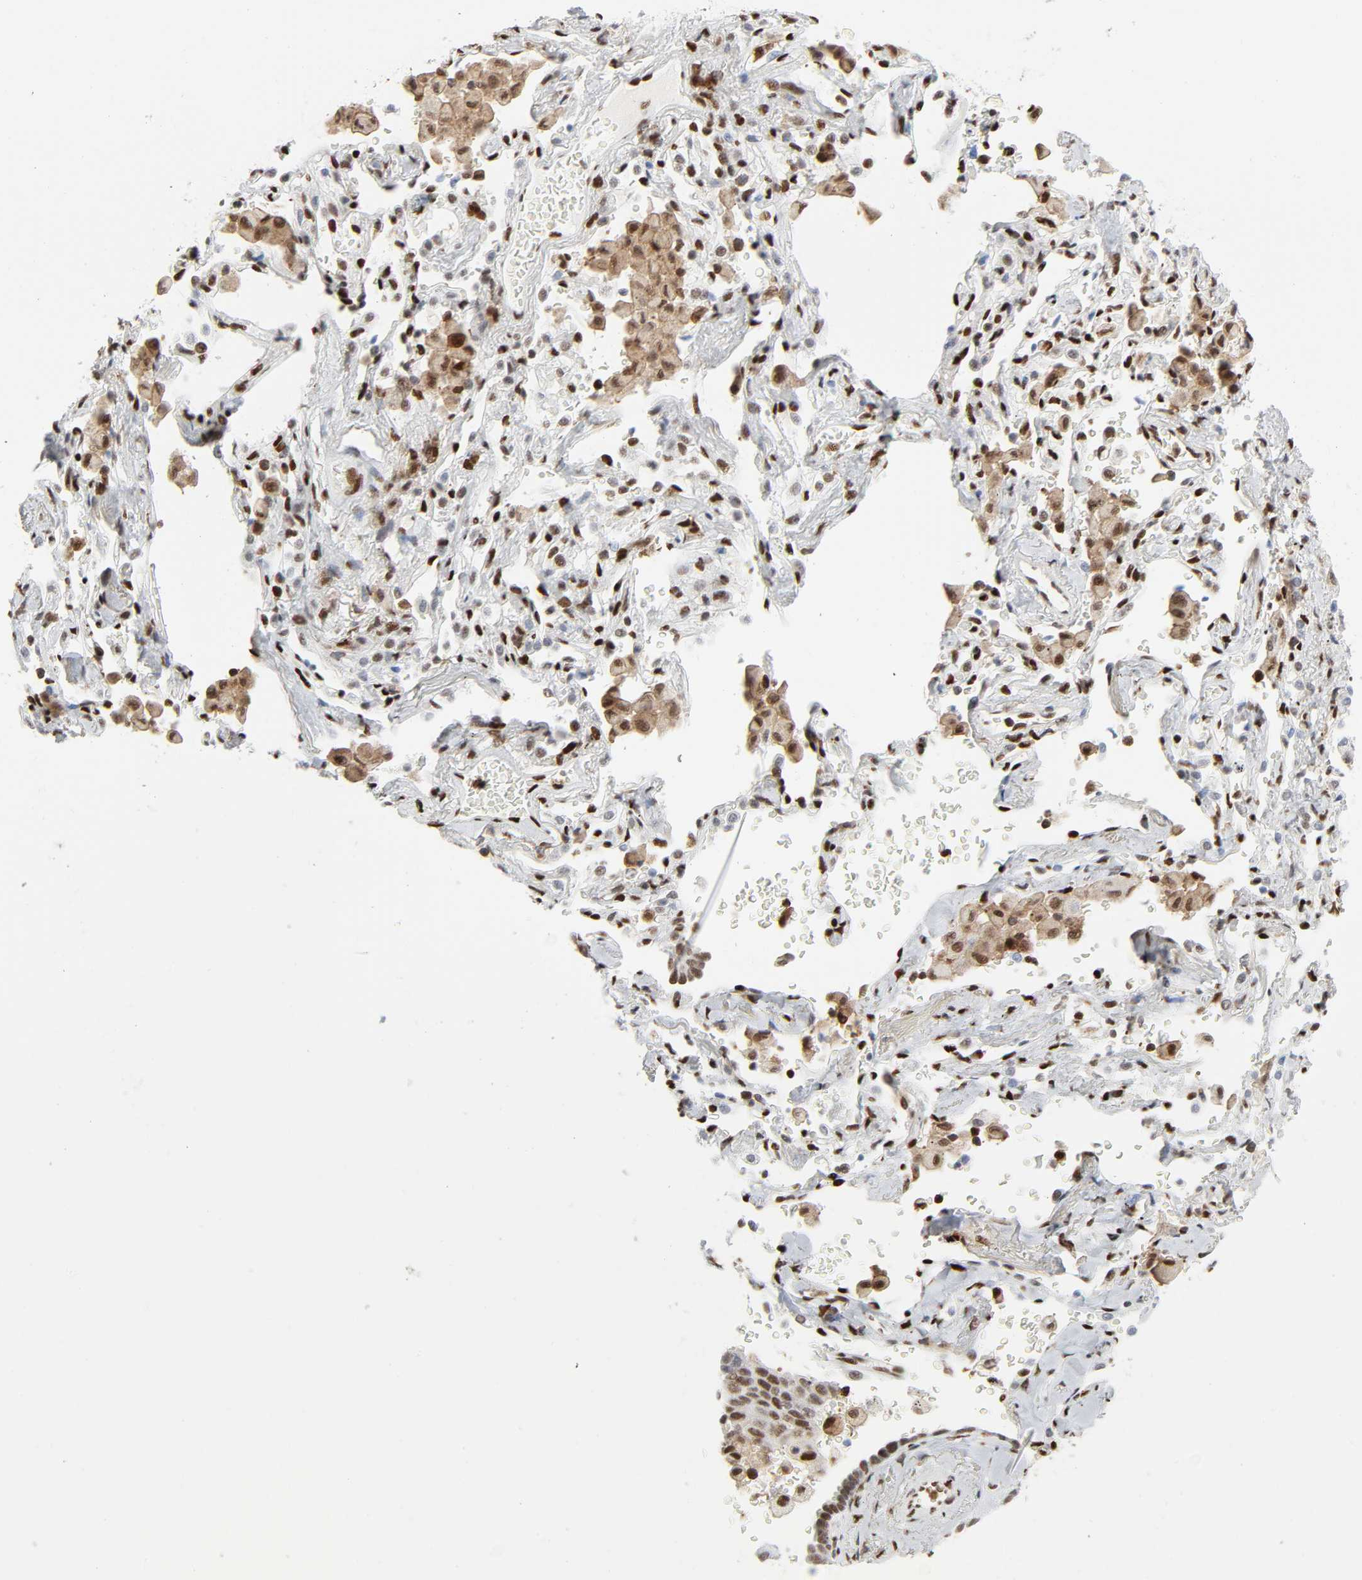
{"staining": {"intensity": "moderate", "quantity": ">75%", "location": "nuclear"}, "tissue": "lung cancer", "cell_type": "Tumor cells", "image_type": "cancer", "snomed": [{"axis": "morphology", "description": "Adenocarcinoma, NOS"}, {"axis": "topography", "description": "Lung"}], "caption": "This is an image of immunohistochemistry staining of lung cancer (adenocarcinoma), which shows moderate positivity in the nuclear of tumor cells.", "gene": "WAS", "patient": {"sex": "female", "age": 64}}